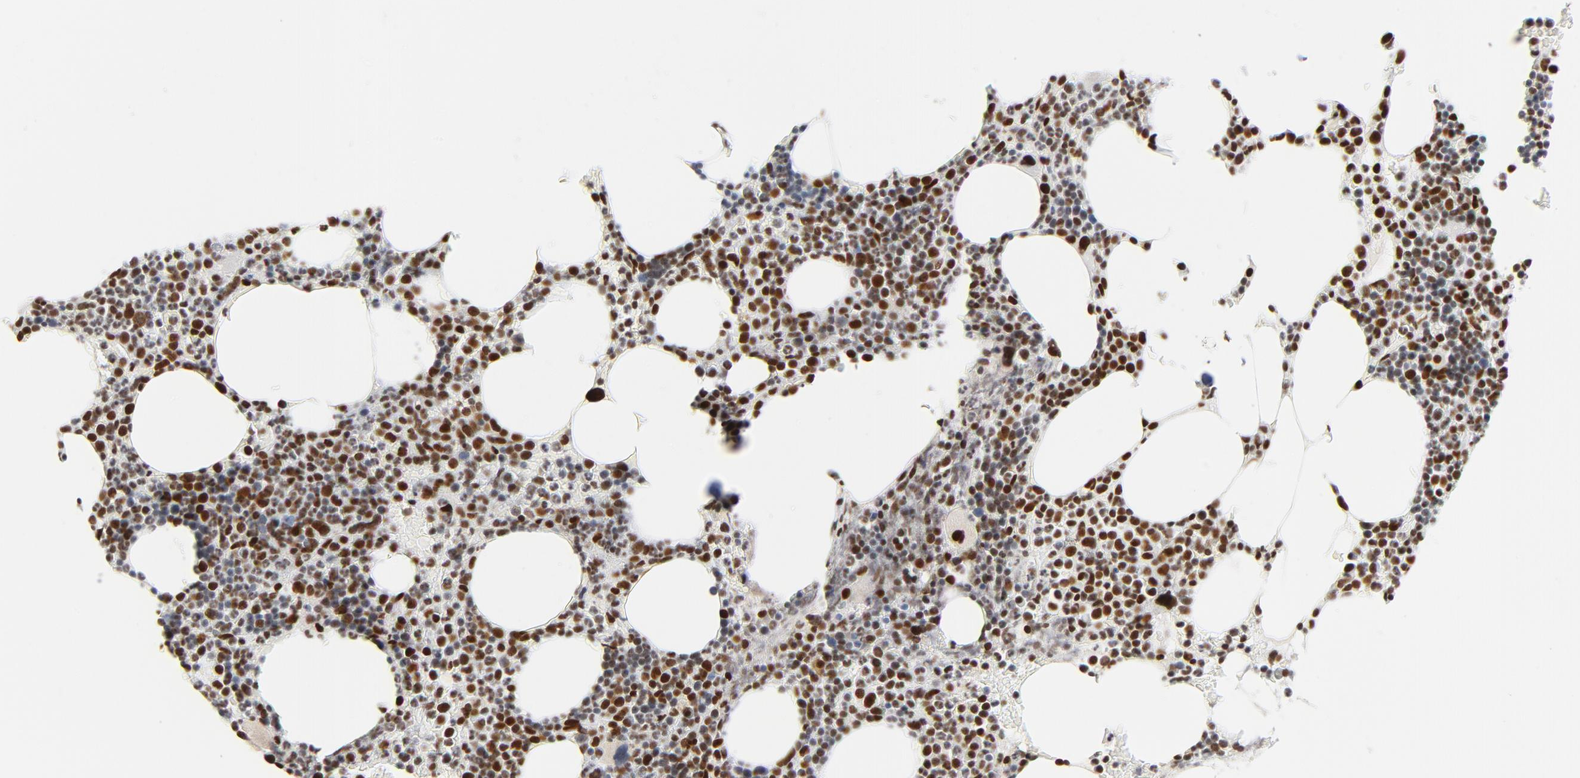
{"staining": {"intensity": "strong", "quantity": ">75%", "location": "nuclear"}, "tissue": "bone marrow", "cell_type": "Hematopoietic cells", "image_type": "normal", "snomed": [{"axis": "morphology", "description": "Normal tissue, NOS"}, {"axis": "topography", "description": "Bone marrow"}], "caption": "High-magnification brightfield microscopy of normal bone marrow stained with DAB (brown) and counterstained with hematoxylin (blue). hematopoietic cells exhibit strong nuclear staining is present in approximately>75% of cells. (brown staining indicates protein expression, while blue staining denotes nuclei).", "gene": "GTF2H1", "patient": {"sex": "female", "age": 66}}